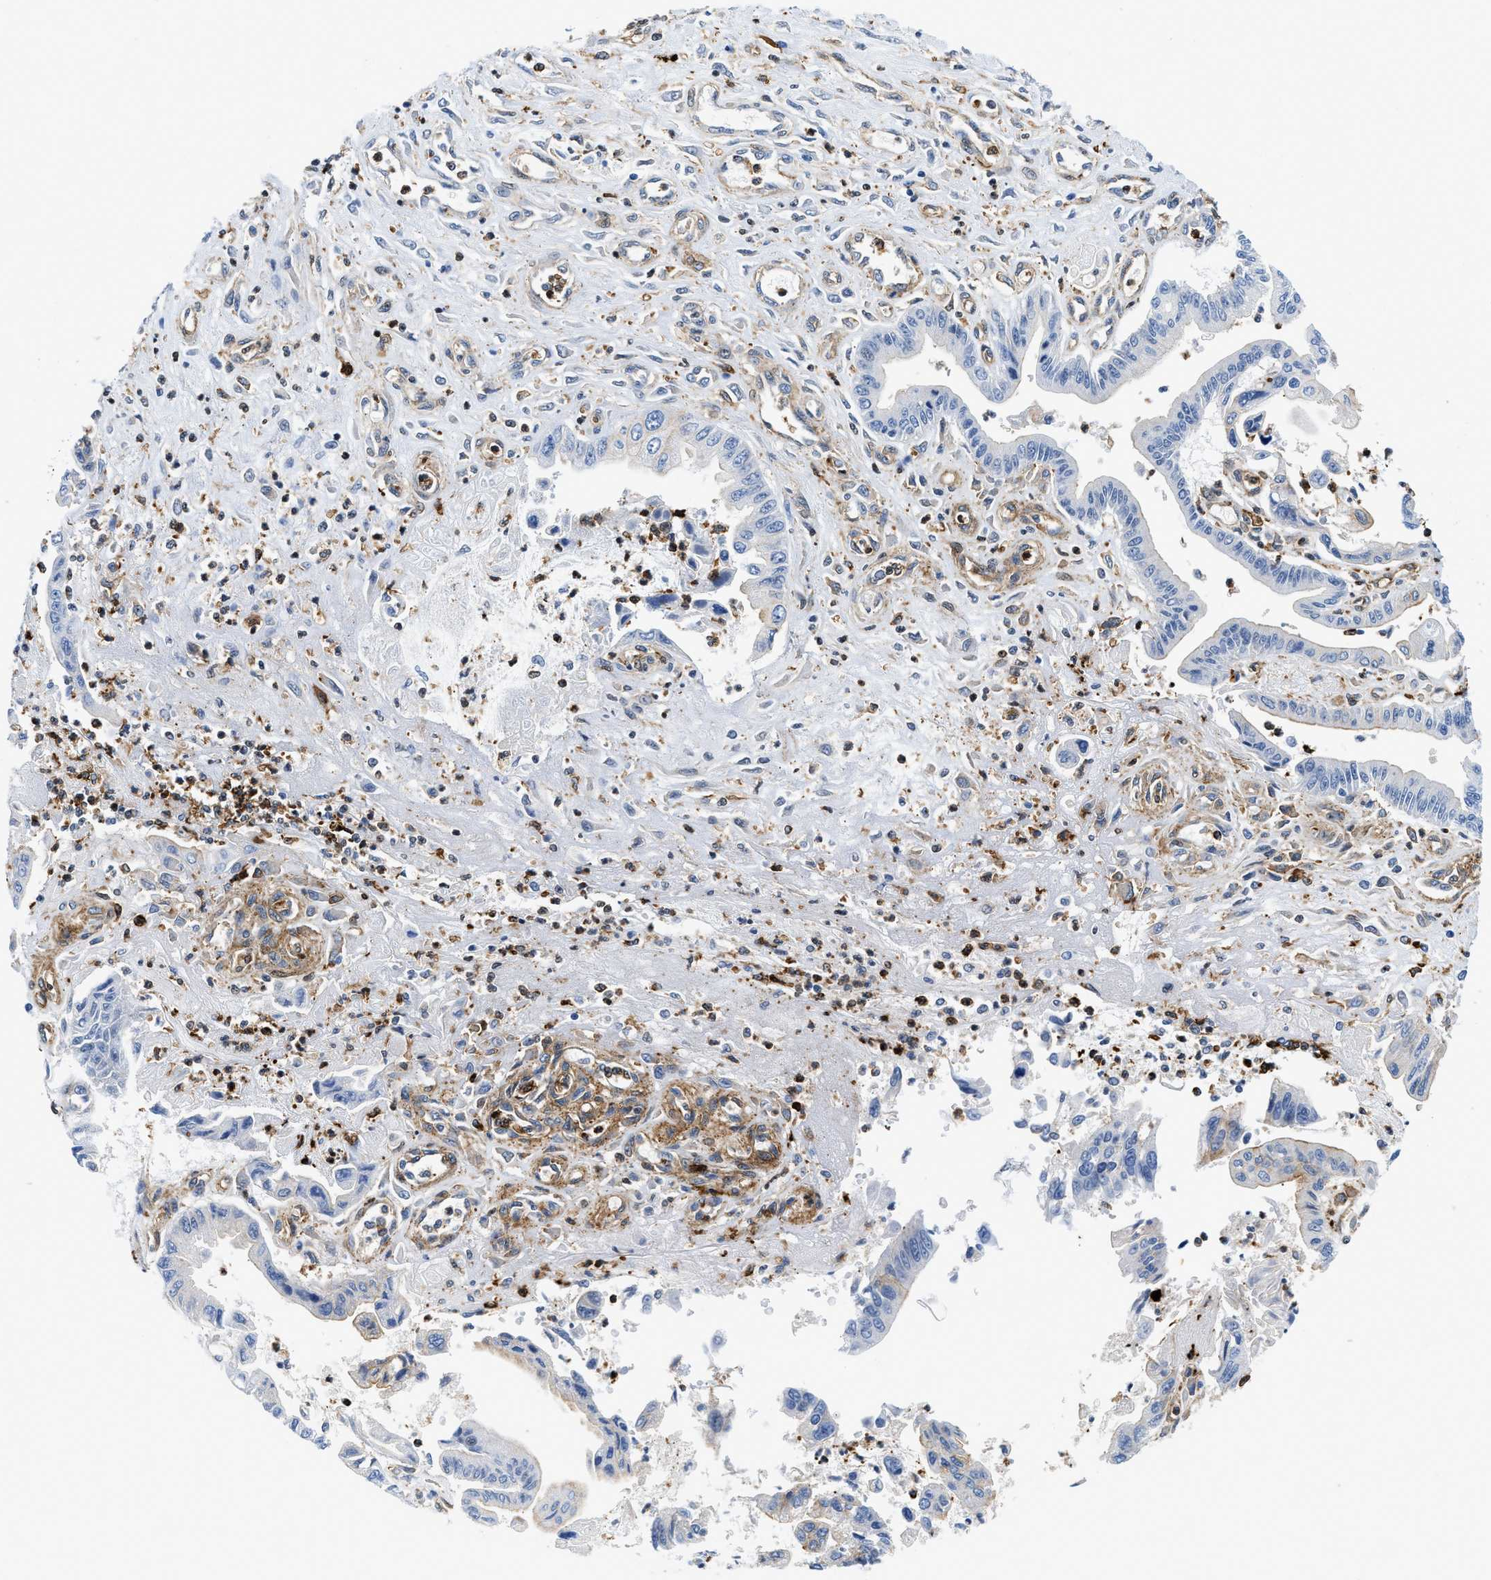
{"staining": {"intensity": "weak", "quantity": "<25%", "location": "cytoplasmic/membranous"}, "tissue": "pancreatic cancer", "cell_type": "Tumor cells", "image_type": "cancer", "snomed": [{"axis": "morphology", "description": "Adenocarcinoma, NOS"}, {"axis": "topography", "description": "Pancreas"}], "caption": "Tumor cells show no significant protein staining in pancreatic cancer (adenocarcinoma).", "gene": "GSN", "patient": {"sex": "male", "age": 56}}